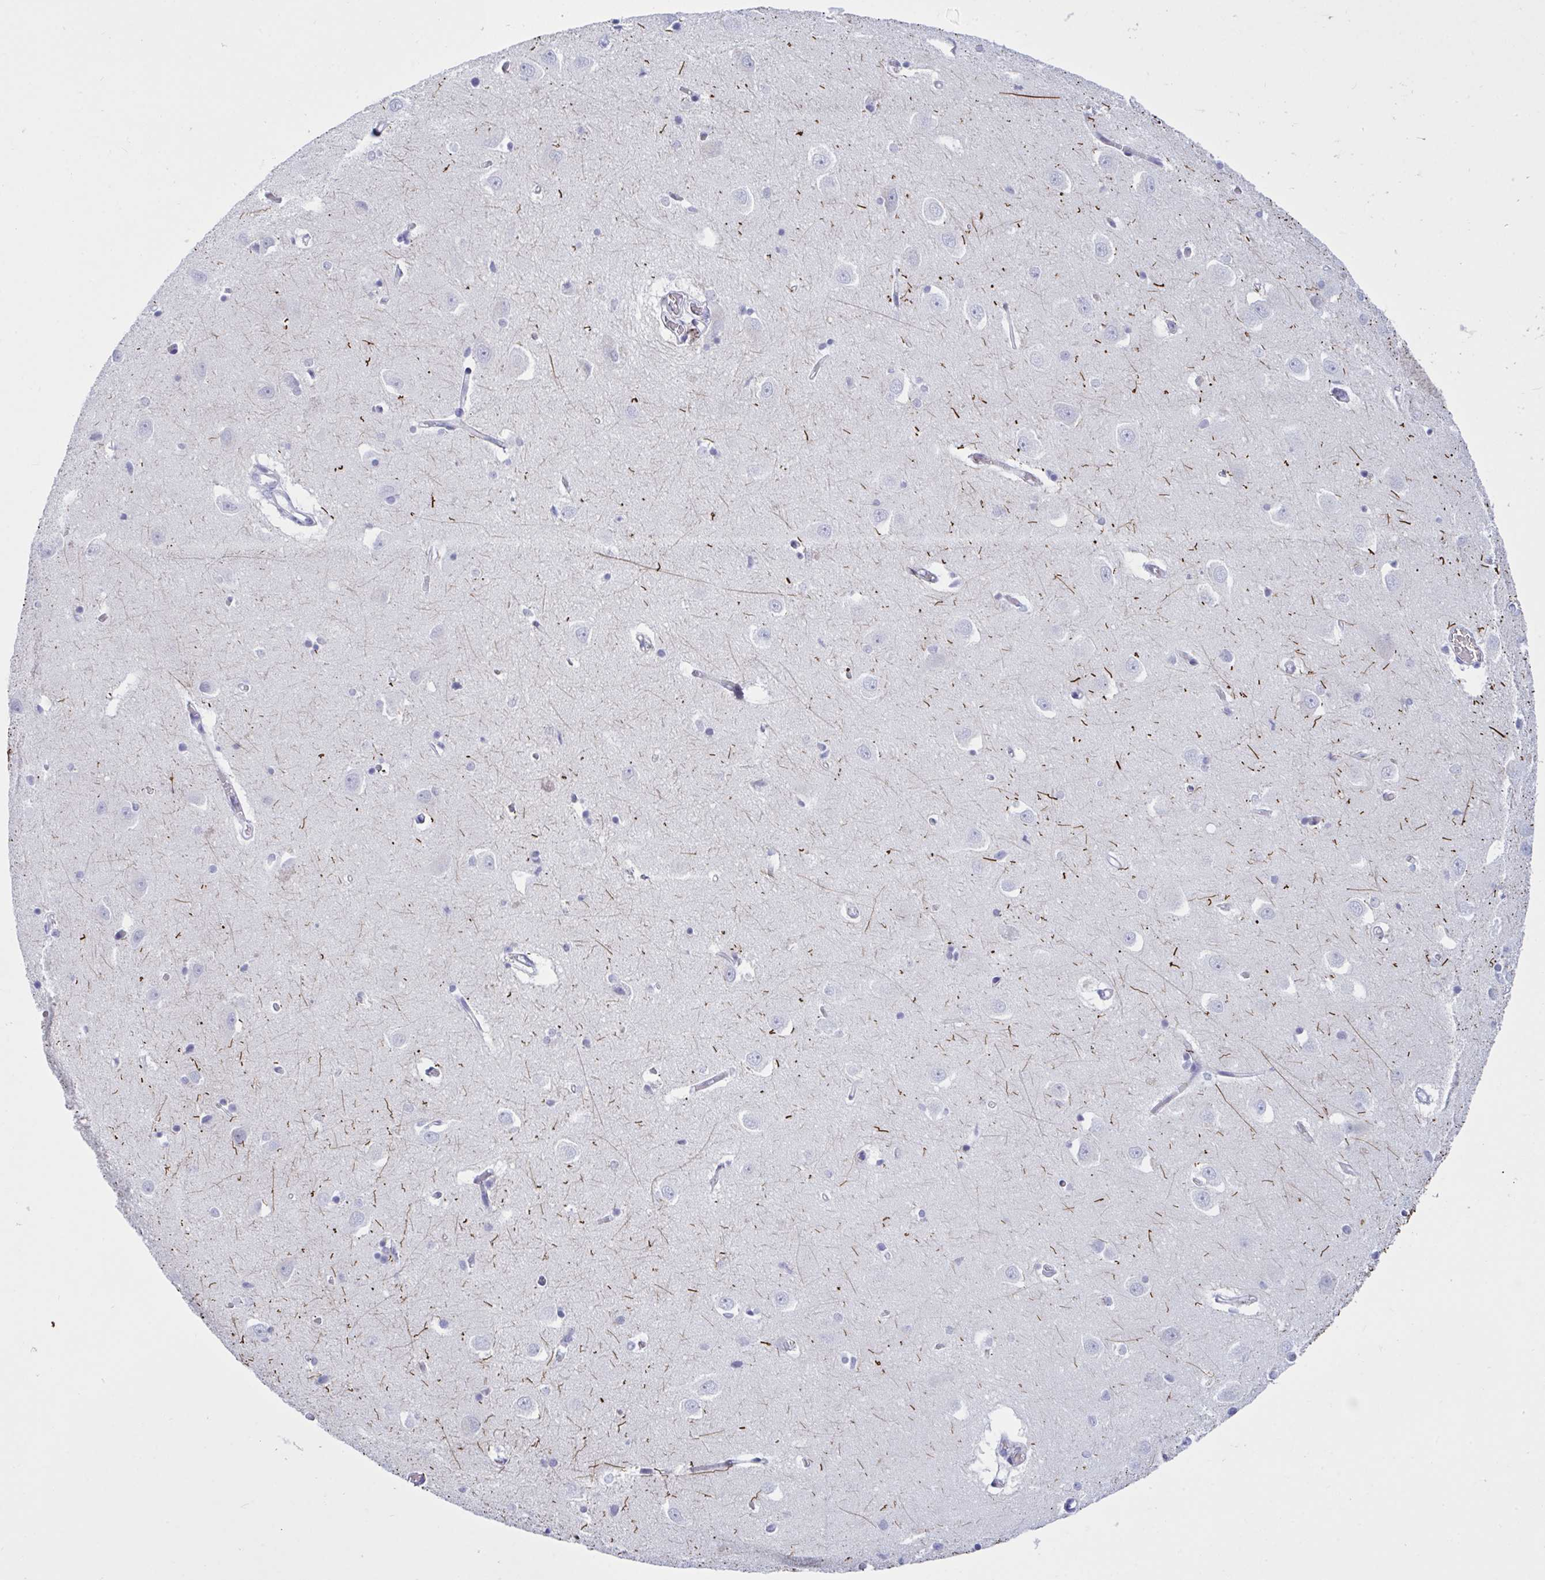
{"staining": {"intensity": "negative", "quantity": "none", "location": "none"}, "tissue": "caudate", "cell_type": "Glial cells", "image_type": "normal", "snomed": [{"axis": "morphology", "description": "Normal tissue, NOS"}, {"axis": "topography", "description": "Lateral ventricle wall"}, {"axis": "topography", "description": "Hippocampus"}], "caption": "The histopathology image demonstrates no significant staining in glial cells of caudate. Nuclei are stained in blue.", "gene": "OXLD1", "patient": {"sex": "female", "age": 63}}